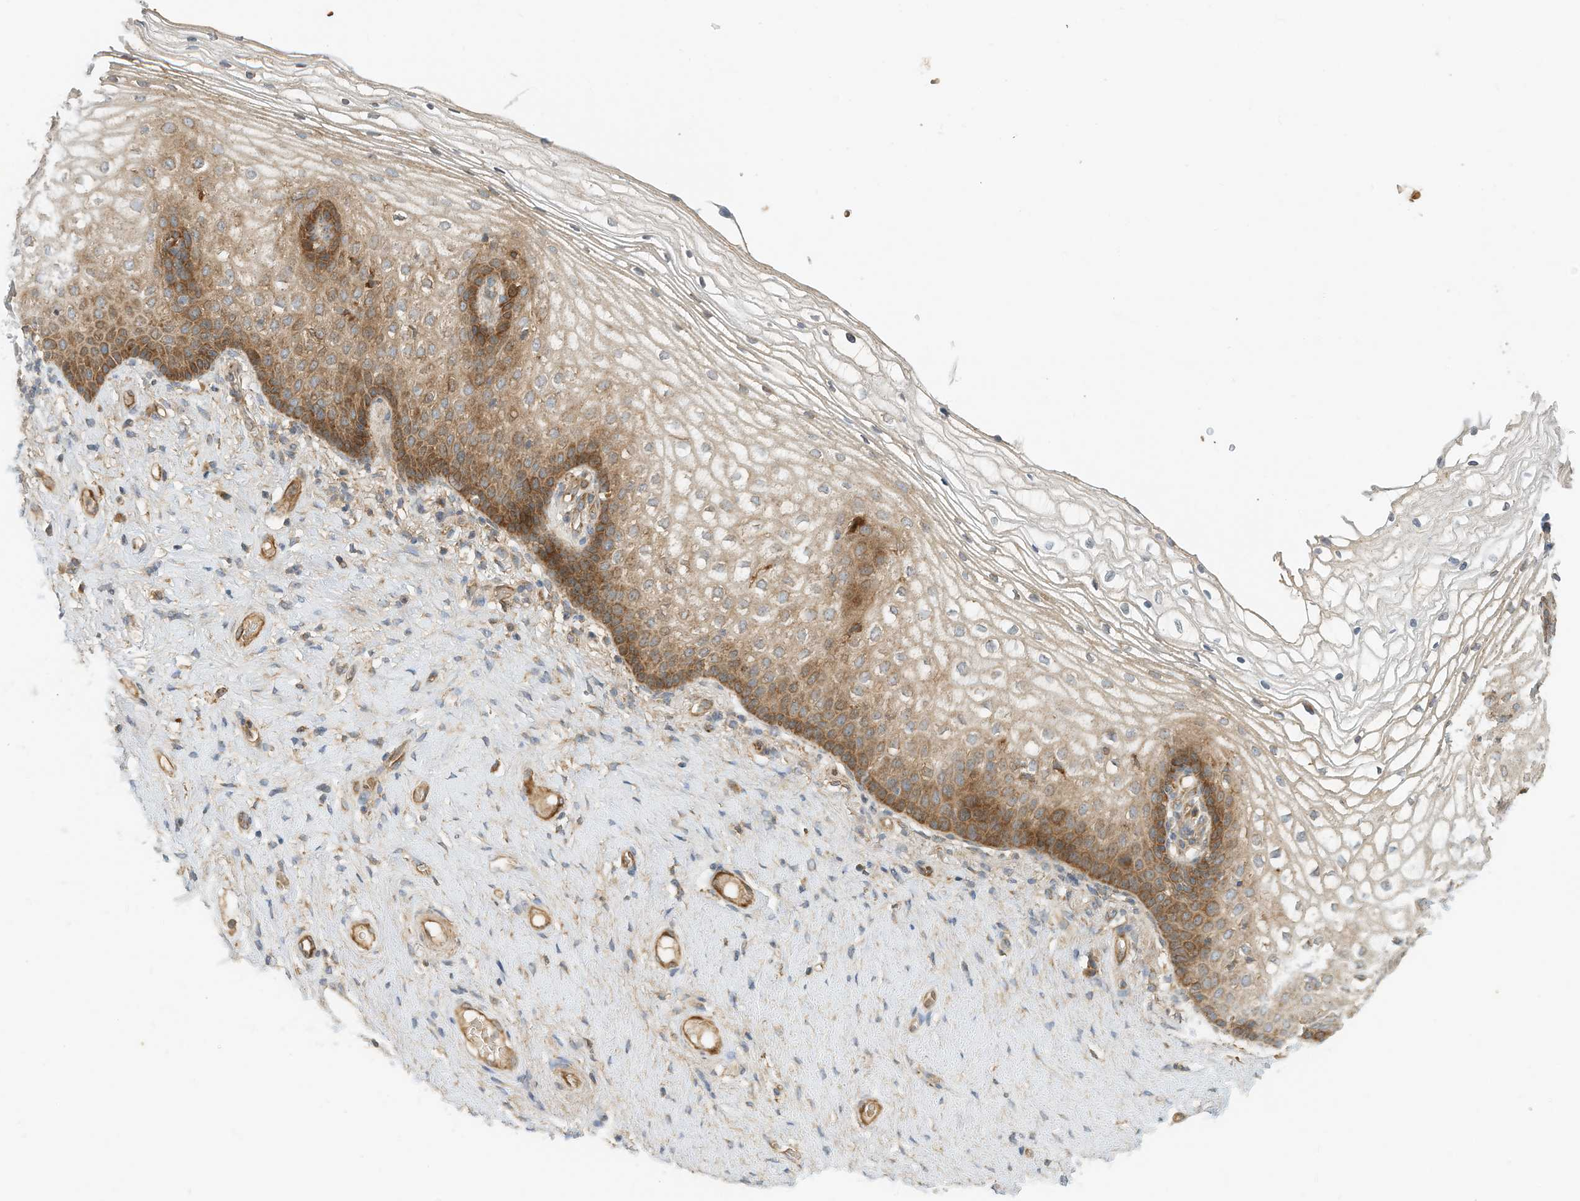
{"staining": {"intensity": "moderate", "quantity": ">75%", "location": "cytoplasmic/membranous"}, "tissue": "vagina", "cell_type": "Squamous epithelial cells", "image_type": "normal", "snomed": [{"axis": "morphology", "description": "Normal tissue, NOS"}, {"axis": "topography", "description": "Vagina"}], "caption": "Human vagina stained with a protein marker demonstrates moderate staining in squamous epithelial cells.", "gene": "CPAMD8", "patient": {"sex": "female", "age": 60}}